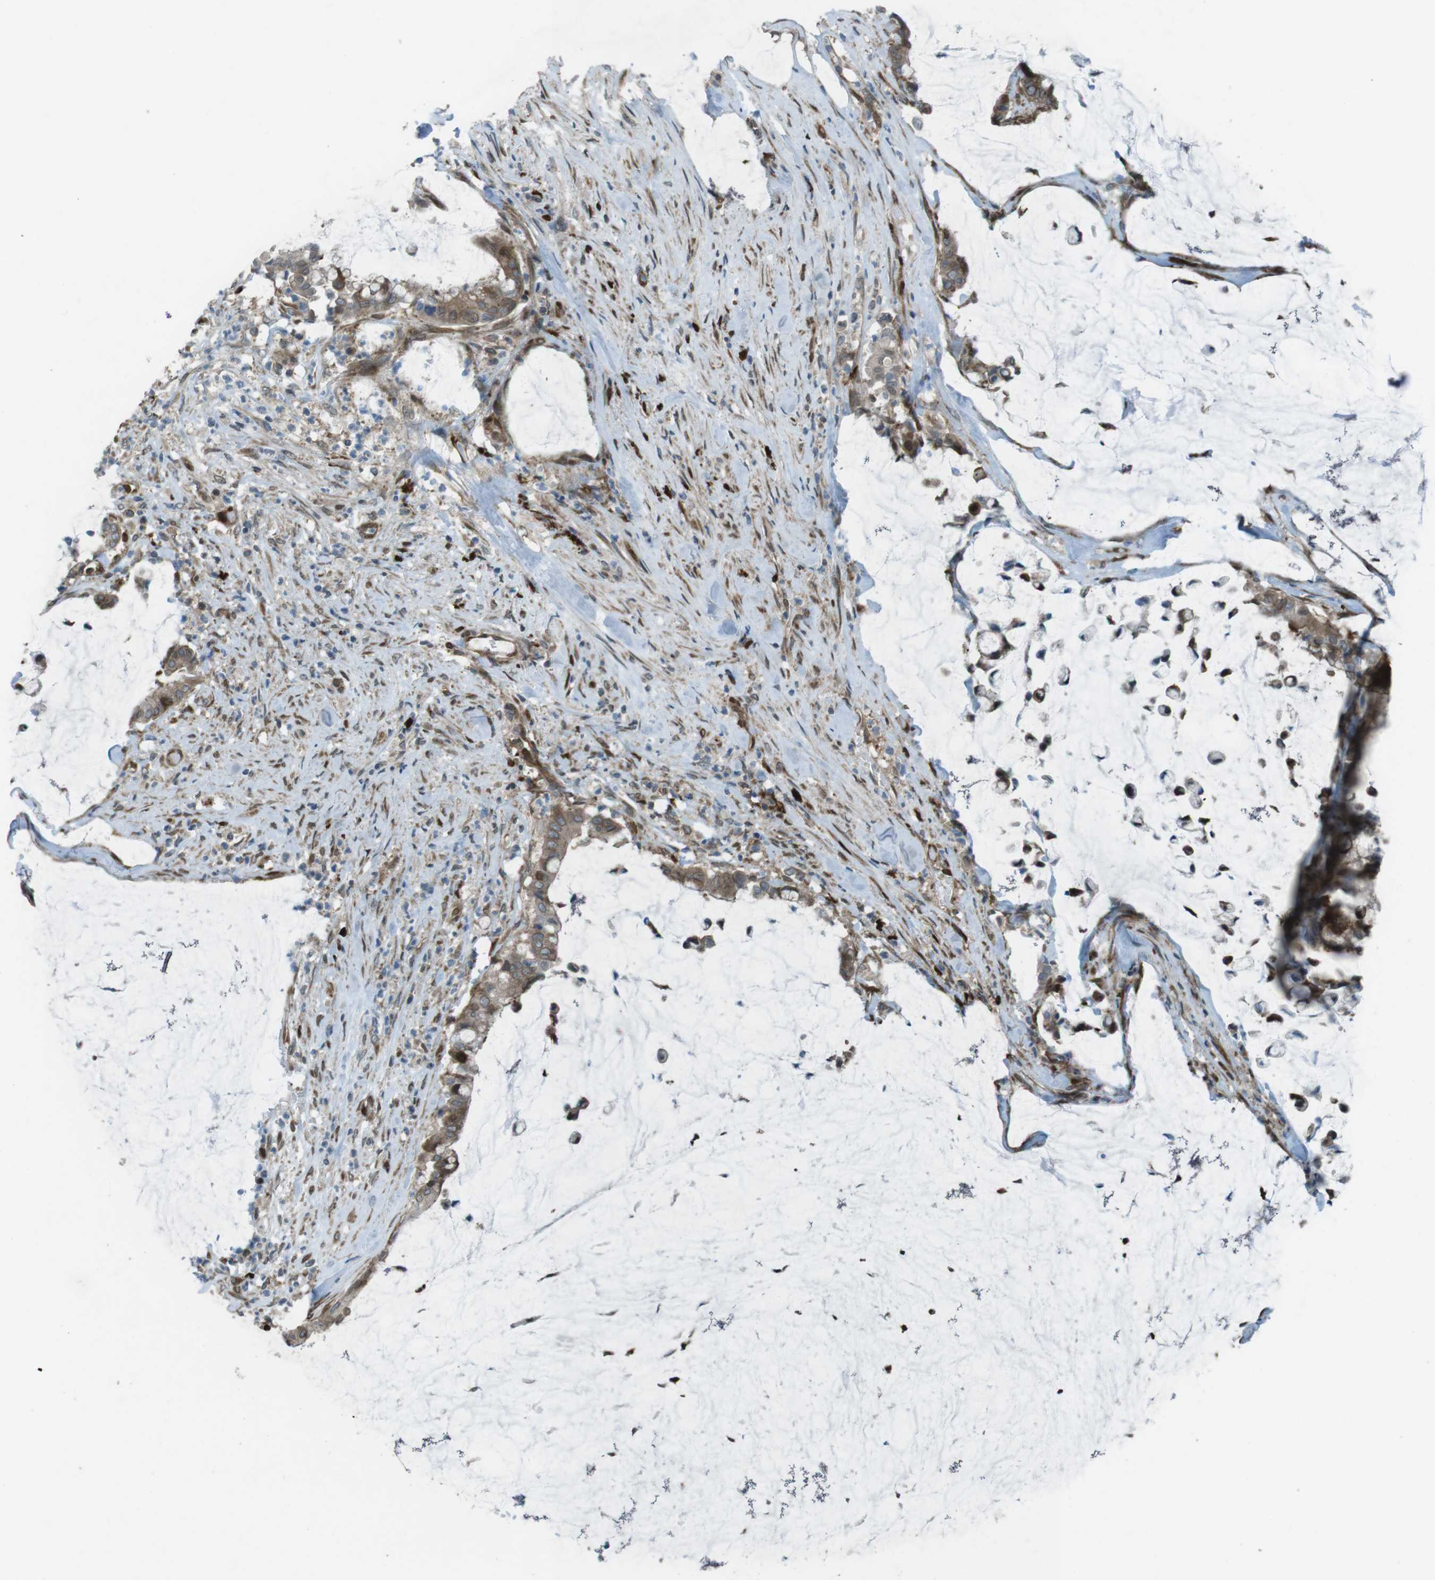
{"staining": {"intensity": "moderate", "quantity": ">75%", "location": "cytoplasmic/membranous"}, "tissue": "pancreatic cancer", "cell_type": "Tumor cells", "image_type": "cancer", "snomed": [{"axis": "morphology", "description": "Adenocarcinoma, NOS"}, {"axis": "topography", "description": "Pancreas"}], "caption": "Adenocarcinoma (pancreatic) was stained to show a protein in brown. There is medium levels of moderate cytoplasmic/membranous staining in about >75% of tumor cells.", "gene": "ZNF330", "patient": {"sex": "male", "age": 41}}